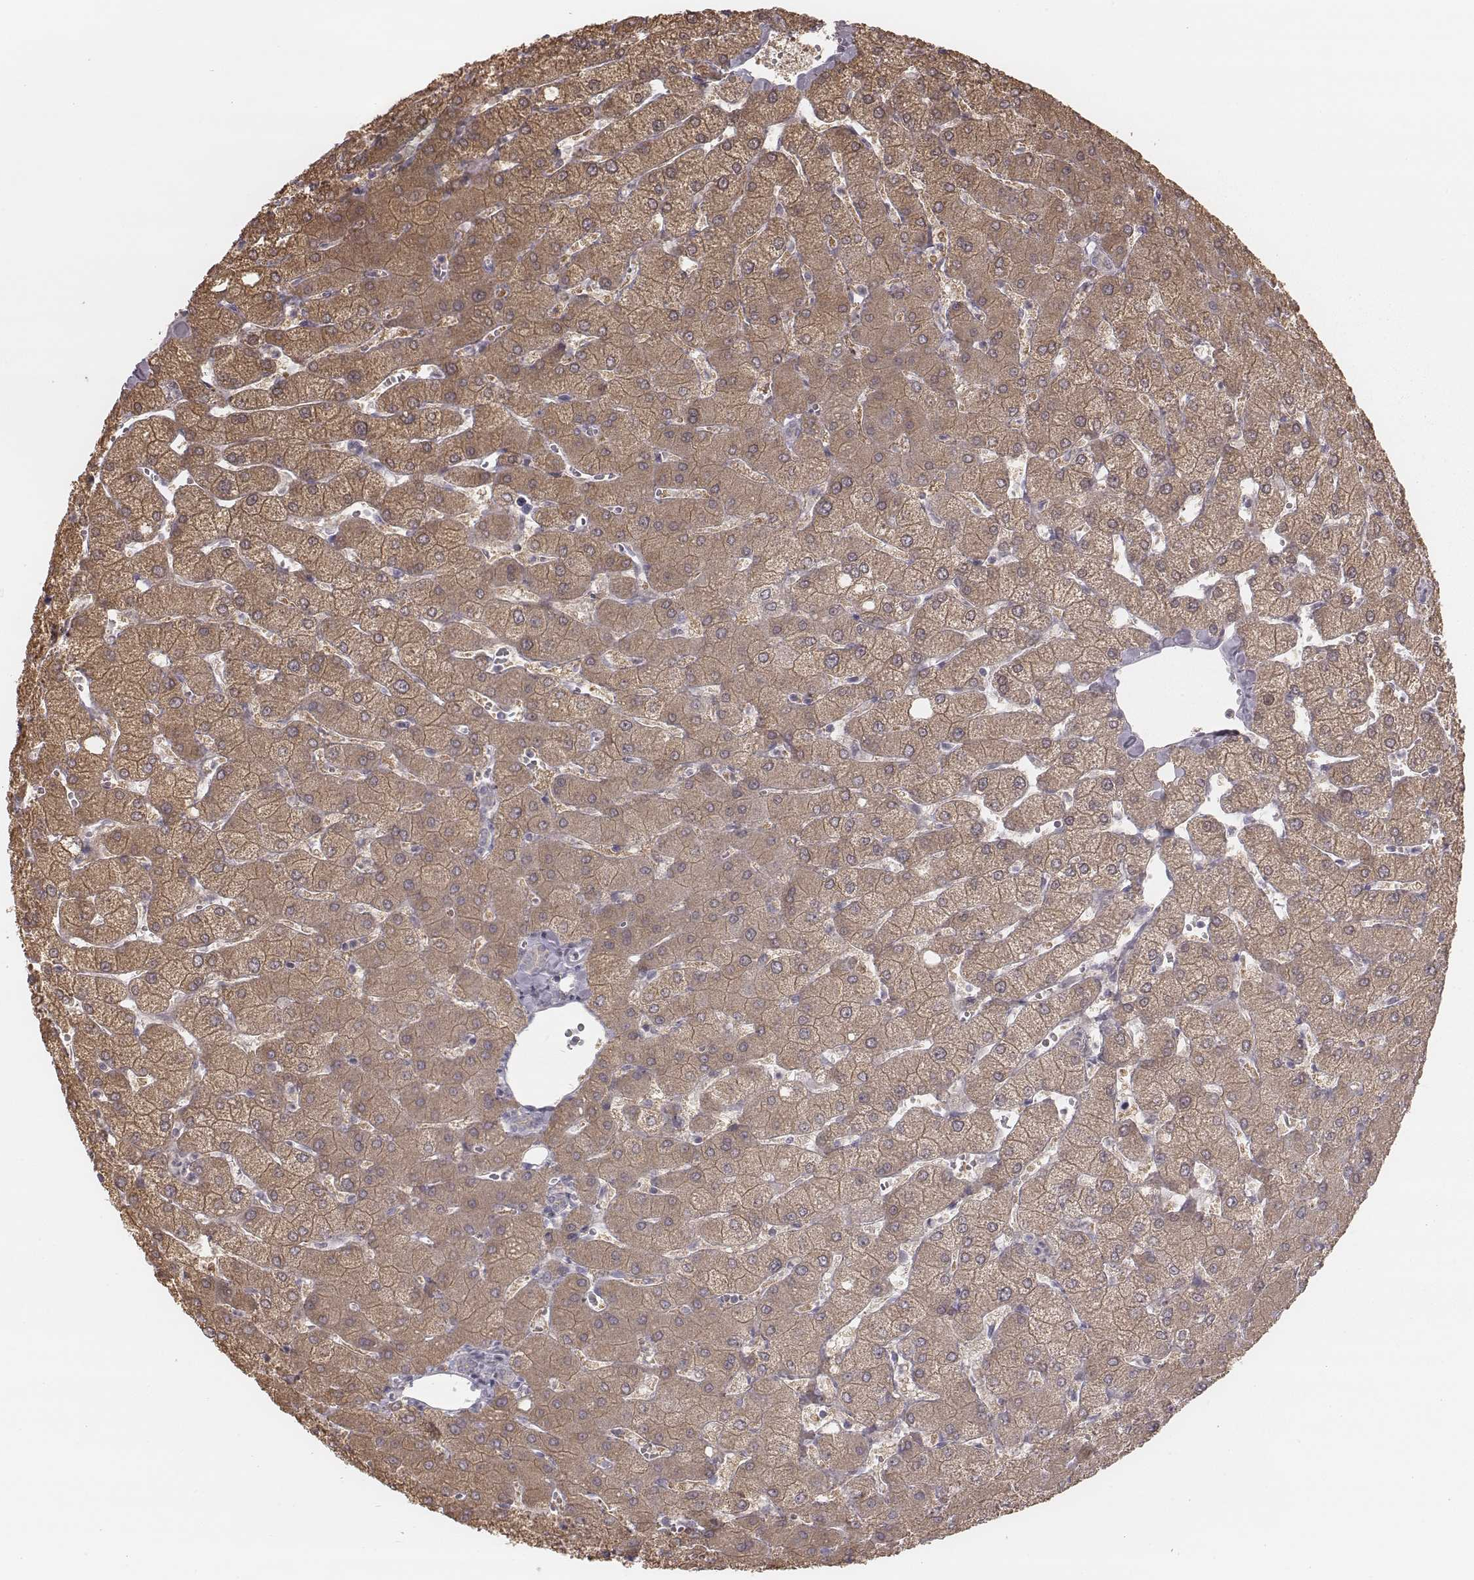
{"staining": {"intensity": "negative", "quantity": "none", "location": "none"}, "tissue": "liver", "cell_type": "Cholangiocytes", "image_type": "normal", "snomed": [{"axis": "morphology", "description": "Normal tissue, NOS"}, {"axis": "topography", "description": "Liver"}], "caption": "This is a image of immunohistochemistry (IHC) staining of normal liver, which shows no staining in cholangiocytes.", "gene": "TDRD5", "patient": {"sex": "female", "age": 54}}